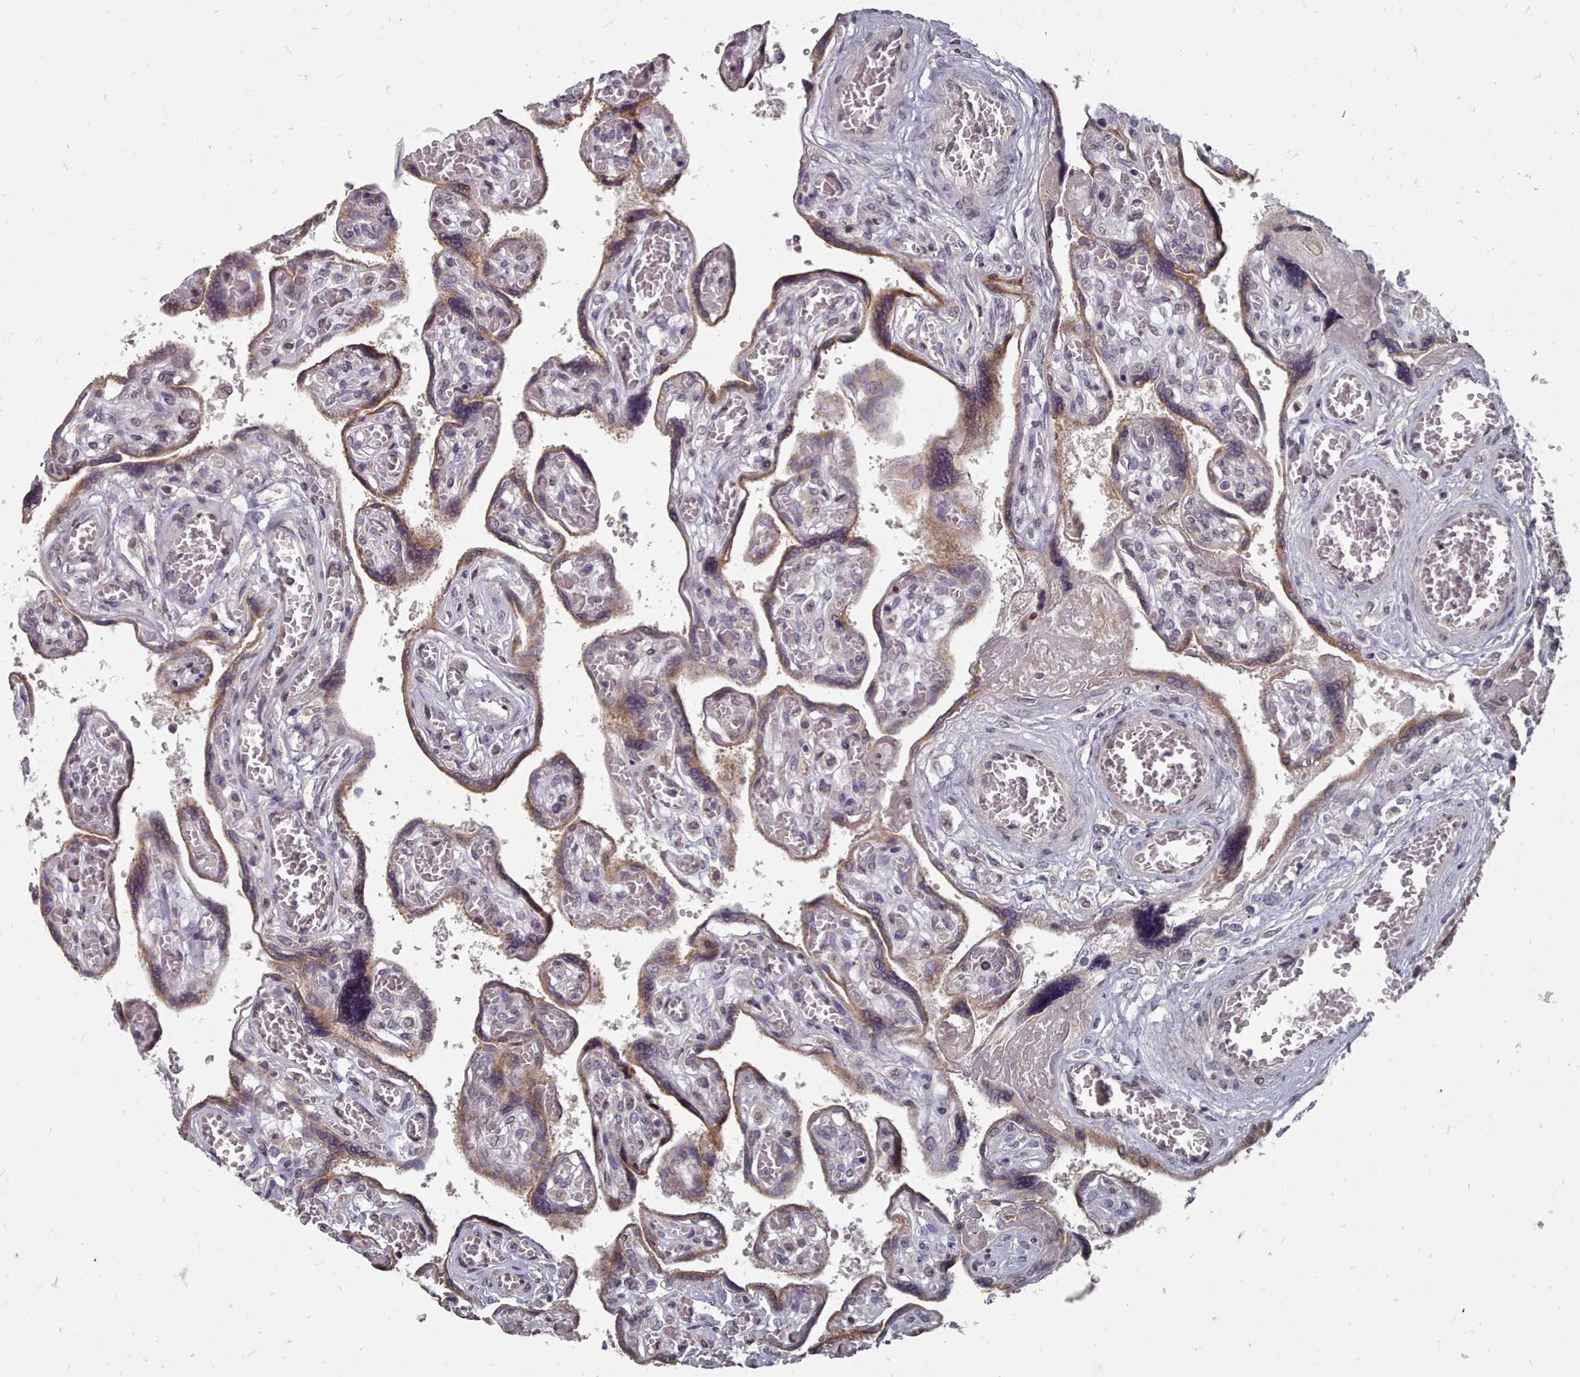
{"staining": {"intensity": "moderate", "quantity": ">75%", "location": "cytoplasmic/membranous"}, "tissue": "placenta", "cell_type": "Trophoblastic cells", "image_type": "normal", "snomed": [{"axis": "morphology", "description": "Normal tissue, NOS"}, {"axis": "topography", "description": "Placenta"}], "caption": "Immunohistochemistry (IHC) micrograph of unremarkable human placenta stained for a protein (brown), which demonstrates medium levels of moderate cytoplasmic/membranous expression in approximately >75% of trophoblastic cells.", "gene": "ACKR3", "patient": {"sex": "female", "age": 39}}